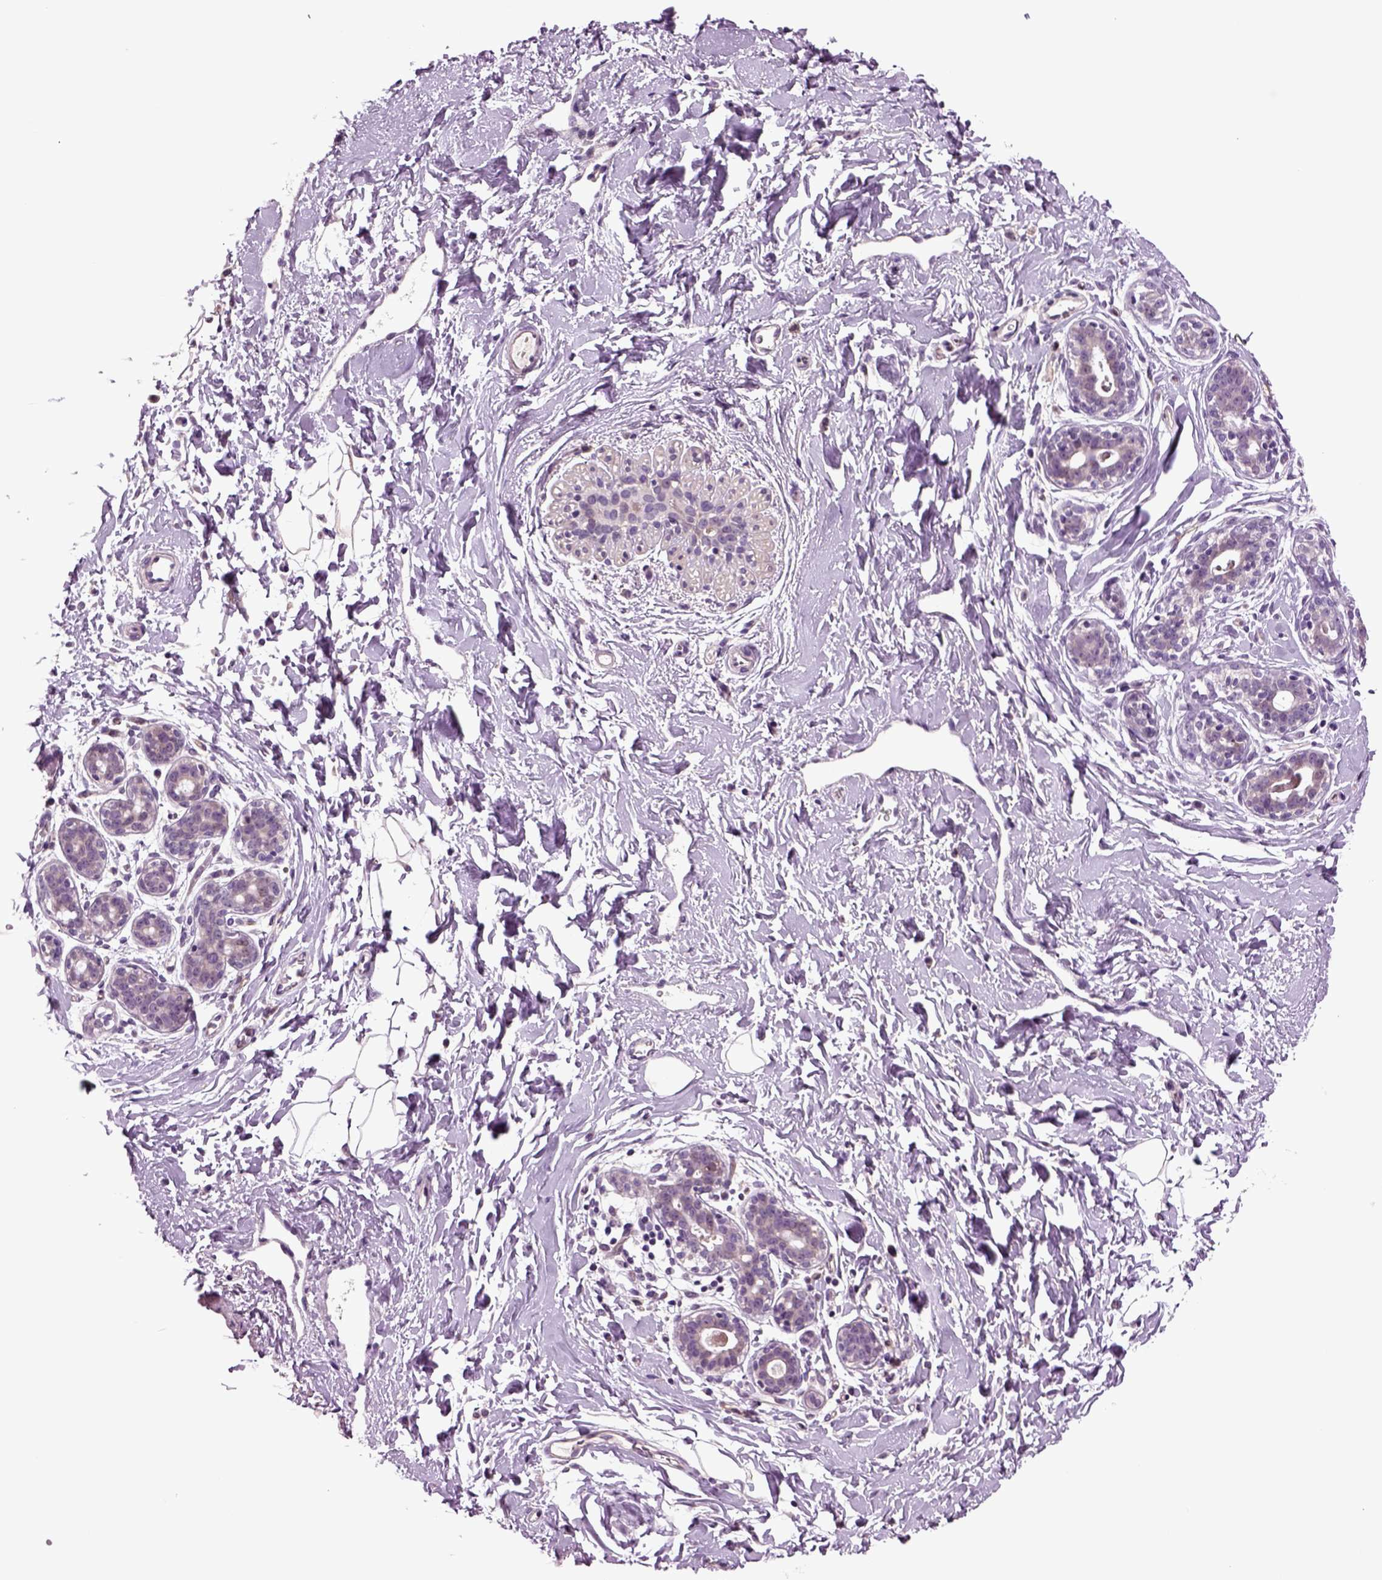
{"staining": {"intensity": "negative", "quantity": "none", "location": "none"}, "tissue": "breast", "cell_type": "Adipocytes", "image_type": "normal", "snomed": [{"axis": "morphology", "description": "Normal tissue, NOS"}, {"axis": "topography", "description": "Breast"}], "caption": "DAB immunohistochemical staining of unremarkable breast demonstrates no significant expression in adipocytes.", "gene": "SLC17A6", "patient": {"sex": "female", "age": 43}}